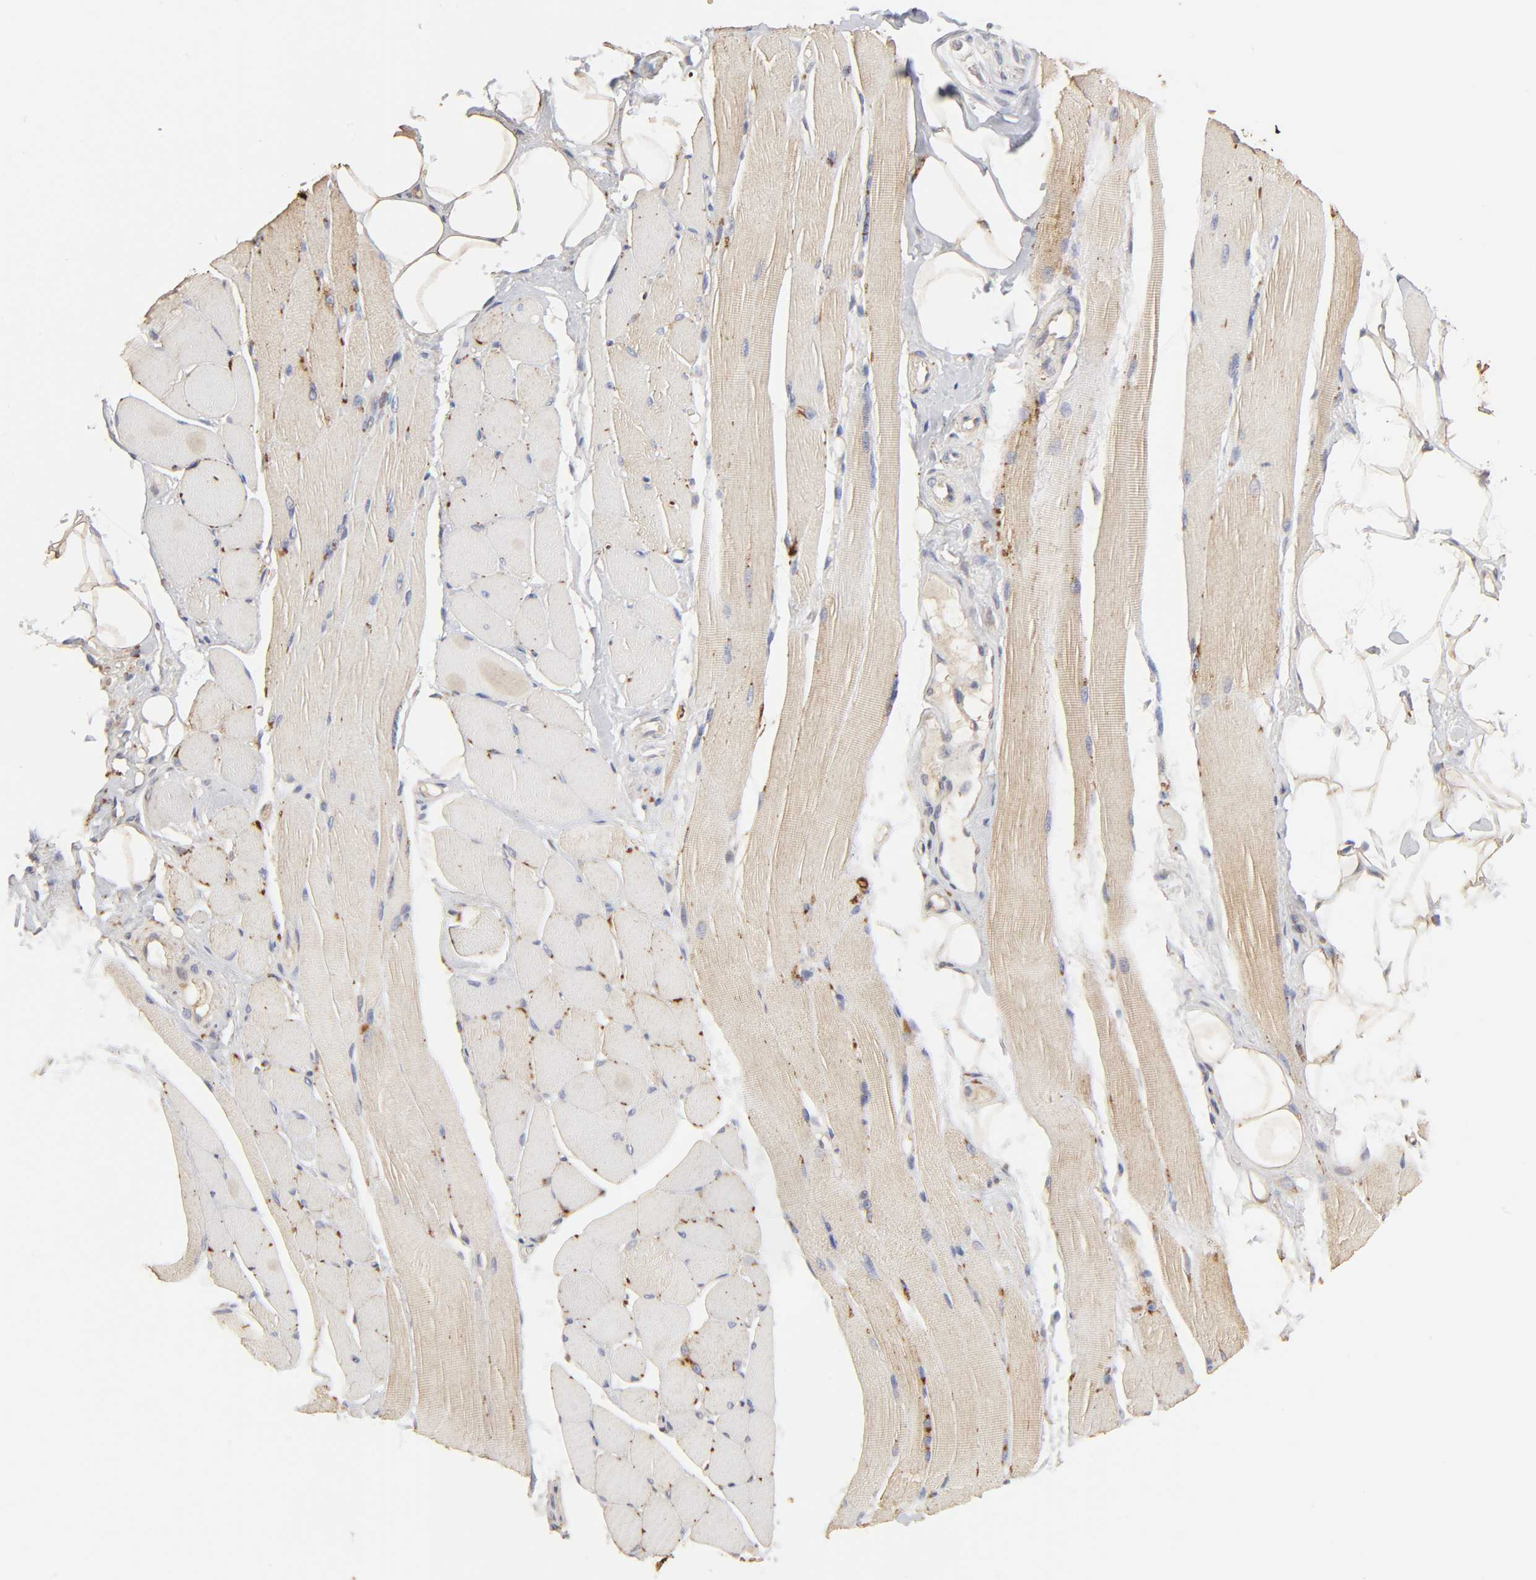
{"staining": {"intensity": "weak", "quantity": "25%-75%", "location": "cytoplasmic/membranous"}, "tissue": "skeletal muscle", "cell_type": "Myocytes", "image_type": "normal", "snomed": [{"axis": "morphology", "description": "Normal tissue, NOS"}, {"axis": "topography", "description": "Skeletal muscle"}, {"axis": "topography", "description": "Peripheral nerve tissue"}], "caption": "A histopathology image of skeletal muscle stained for a protein displays weak cytoplasmic/membranous brown staining in myocytes.", "gene": "EIF4G2", "patient": {"sex": "female", "age": 84}}